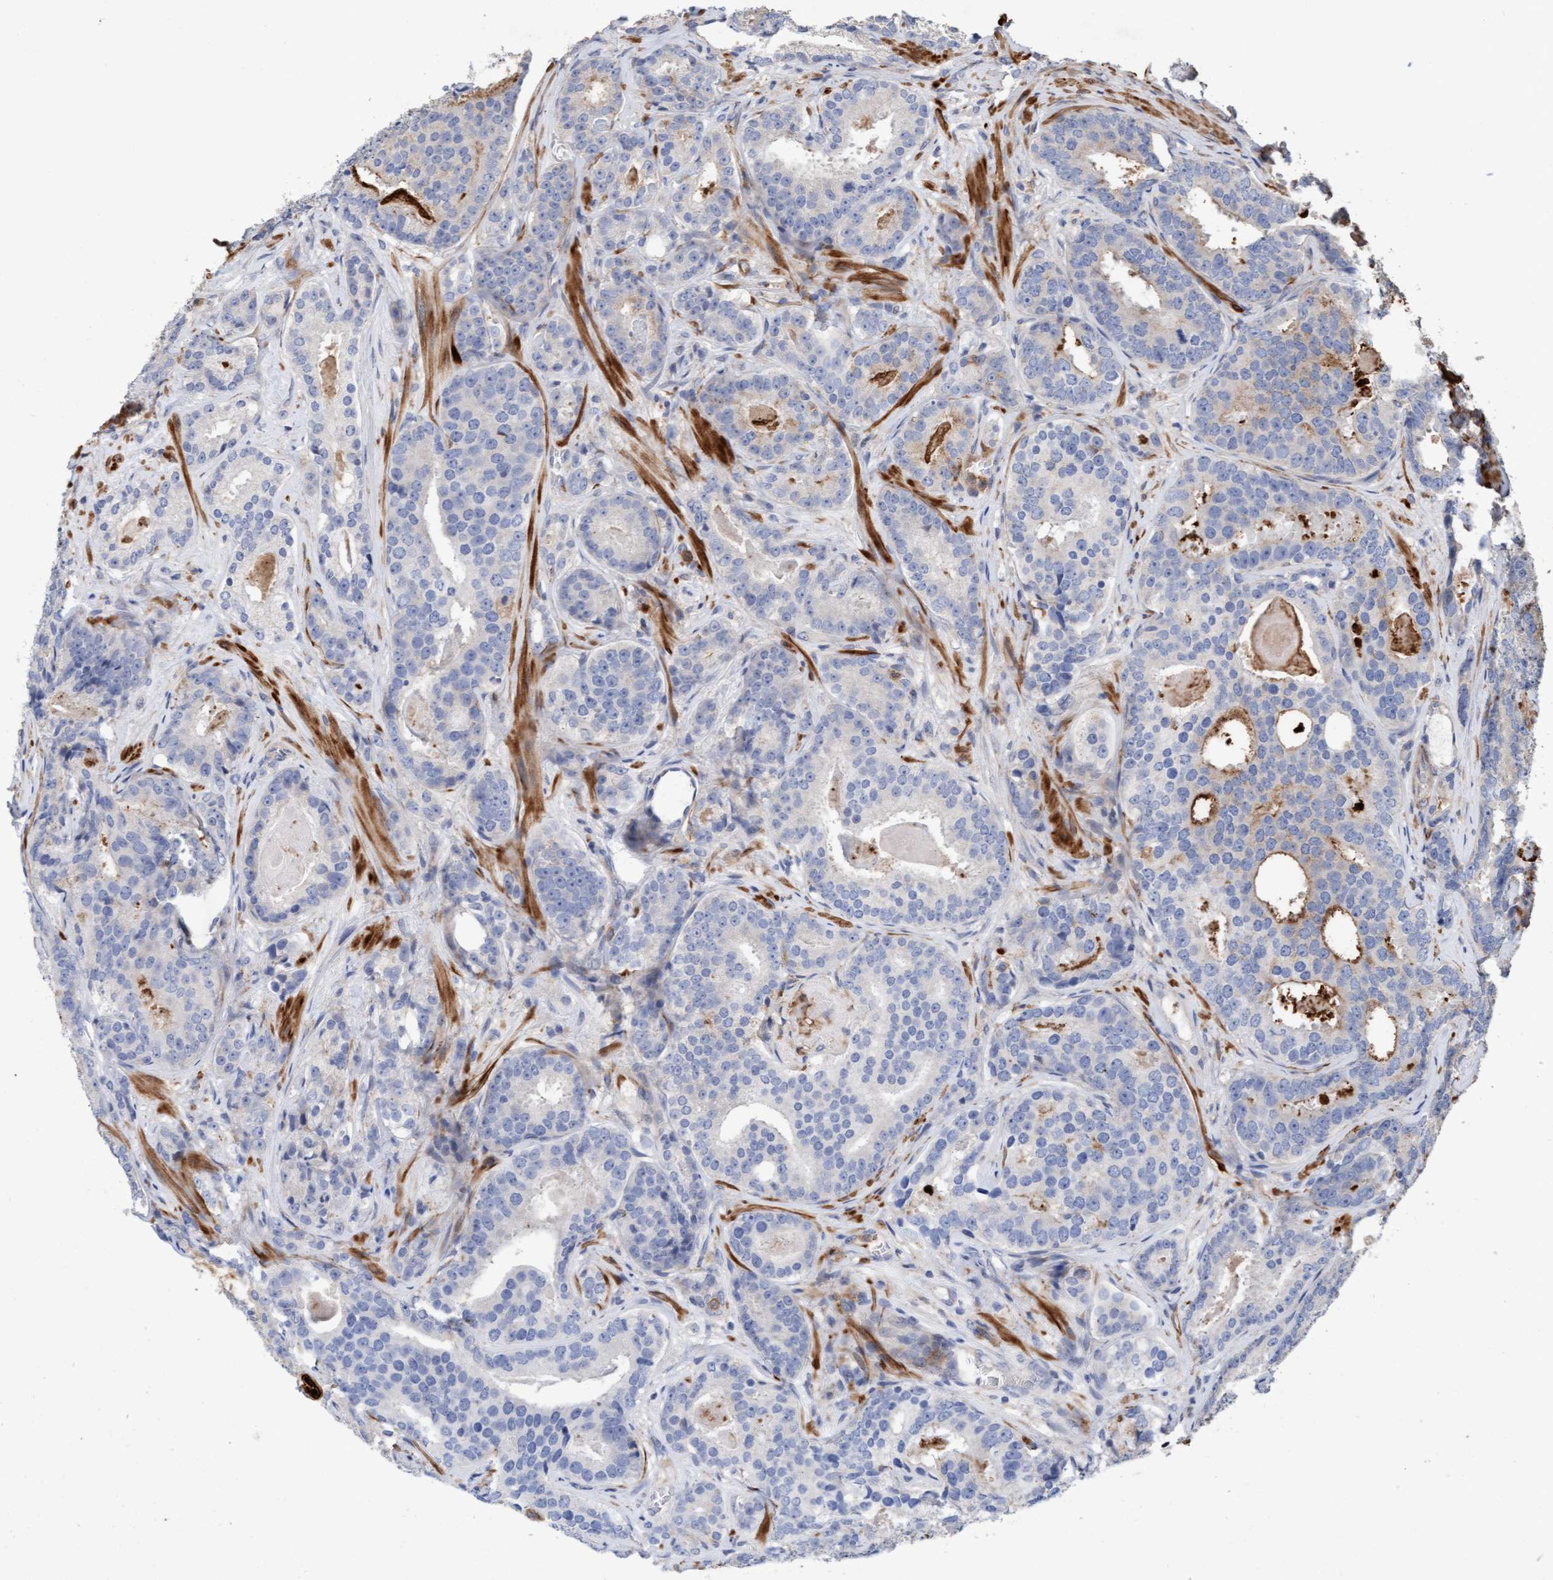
{"staining": {"intensity": "negative", "quantity": "none", "location": "none"}, "tissue": "prostate cancer", "cell_type": "Tumor cells", "image_type": "cancer", "snomed": [{"axis": "morphology", "description": "Adenocarcinoma, High grade"}, {"axis": "topography", "description": "Prostate"}], "caption": "A photomicrograph of prostate cancer (high-grade adenocarcinoma) stained for a protein reveals no brown staining in tumor cells.", "gene": "LONRF1", "patient": {"sex": "male", "age": 60}}